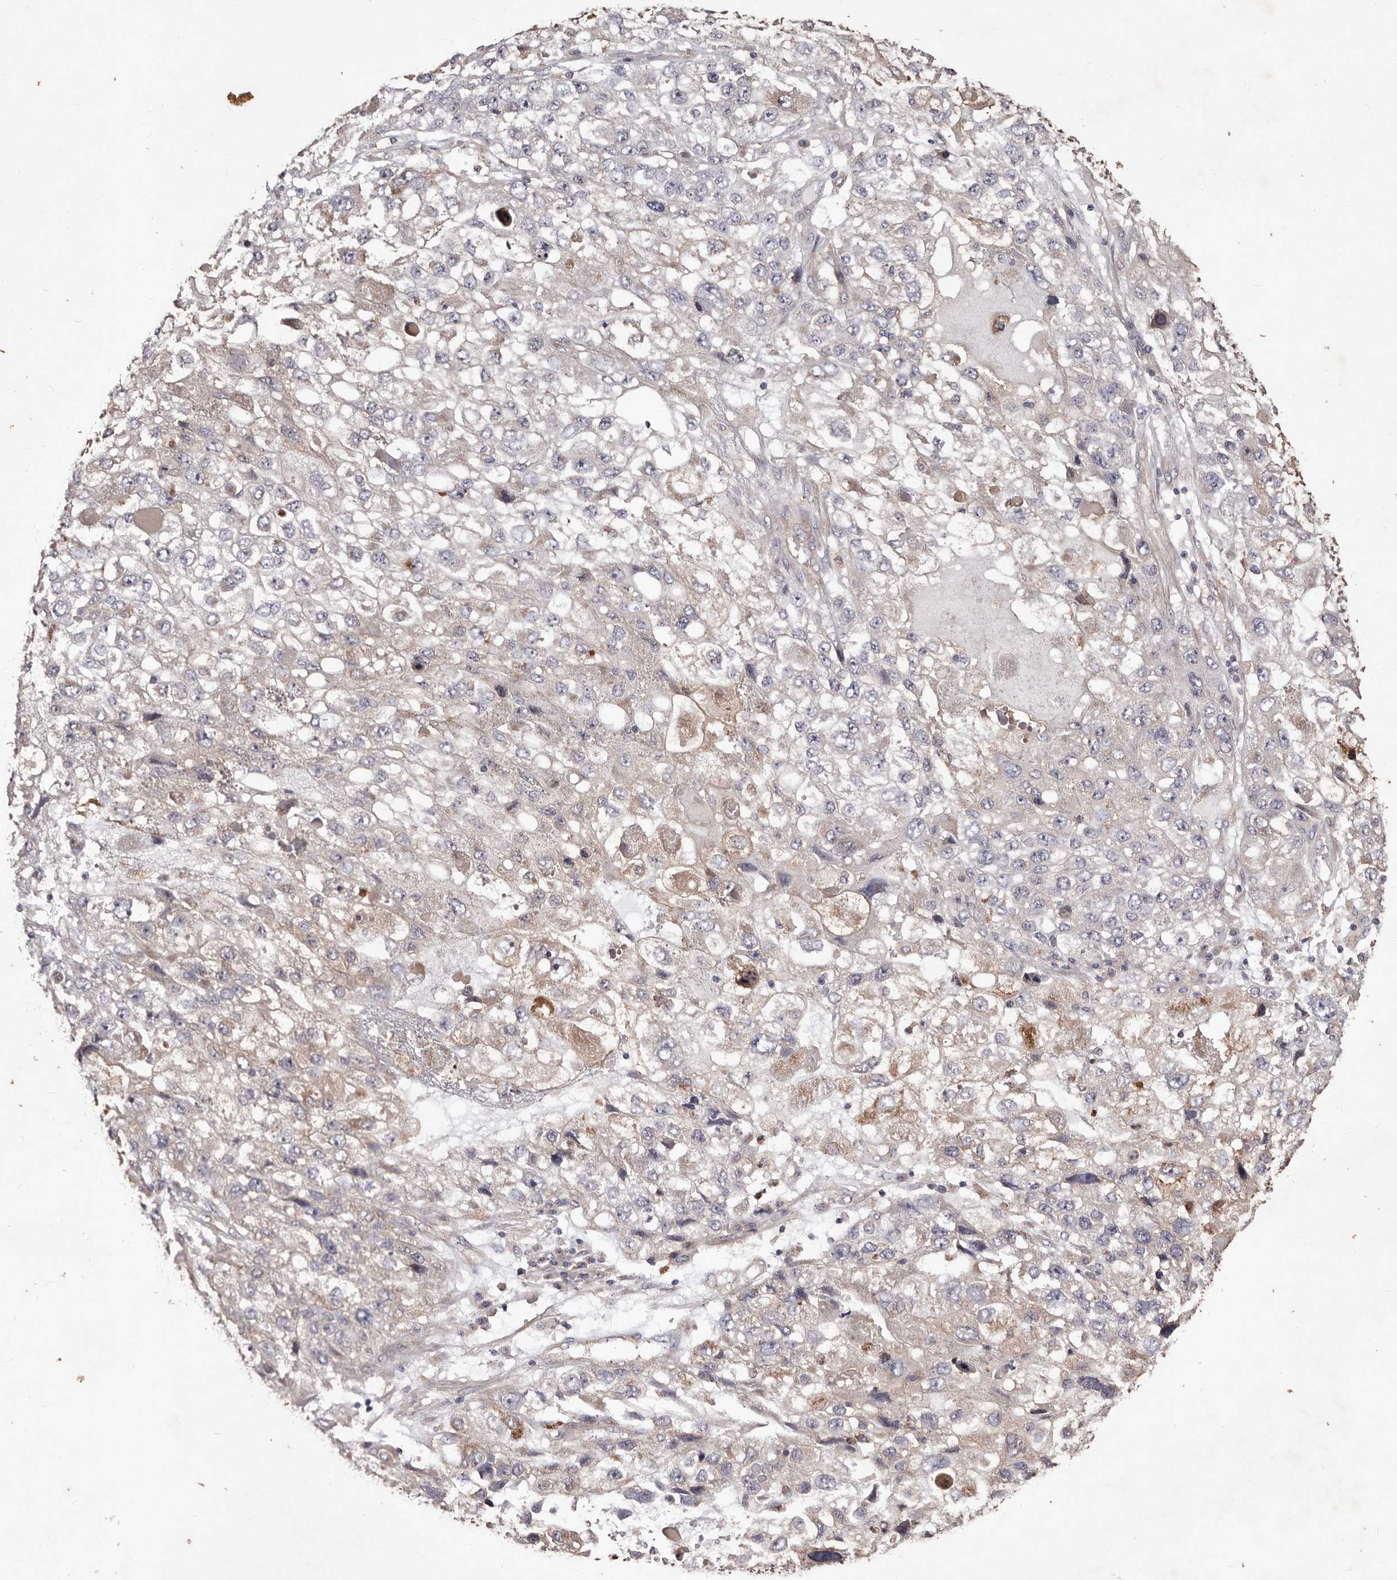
{"staining": {"intensity": "weak", "quantity": "25%-75%", "location": "cytoplasmic/membranous"}, "tissue": "endometrial cancer", "cell_type": "Tumor cells", "image_type": "cancer", "snomed": [{"axis": "morphology", "description": "Adenocarcinoma, NOS"}, {"axis": "topography", "description": "Endometrium"}], "caption": "Brown immunohistochemical staining in endometrial cancer displays weak cytoplasmic/membranous staining in approximately 25%-75% of tumor cells.", "gene": "CCL14", "patient": {"sex": "female", "age": 49}}